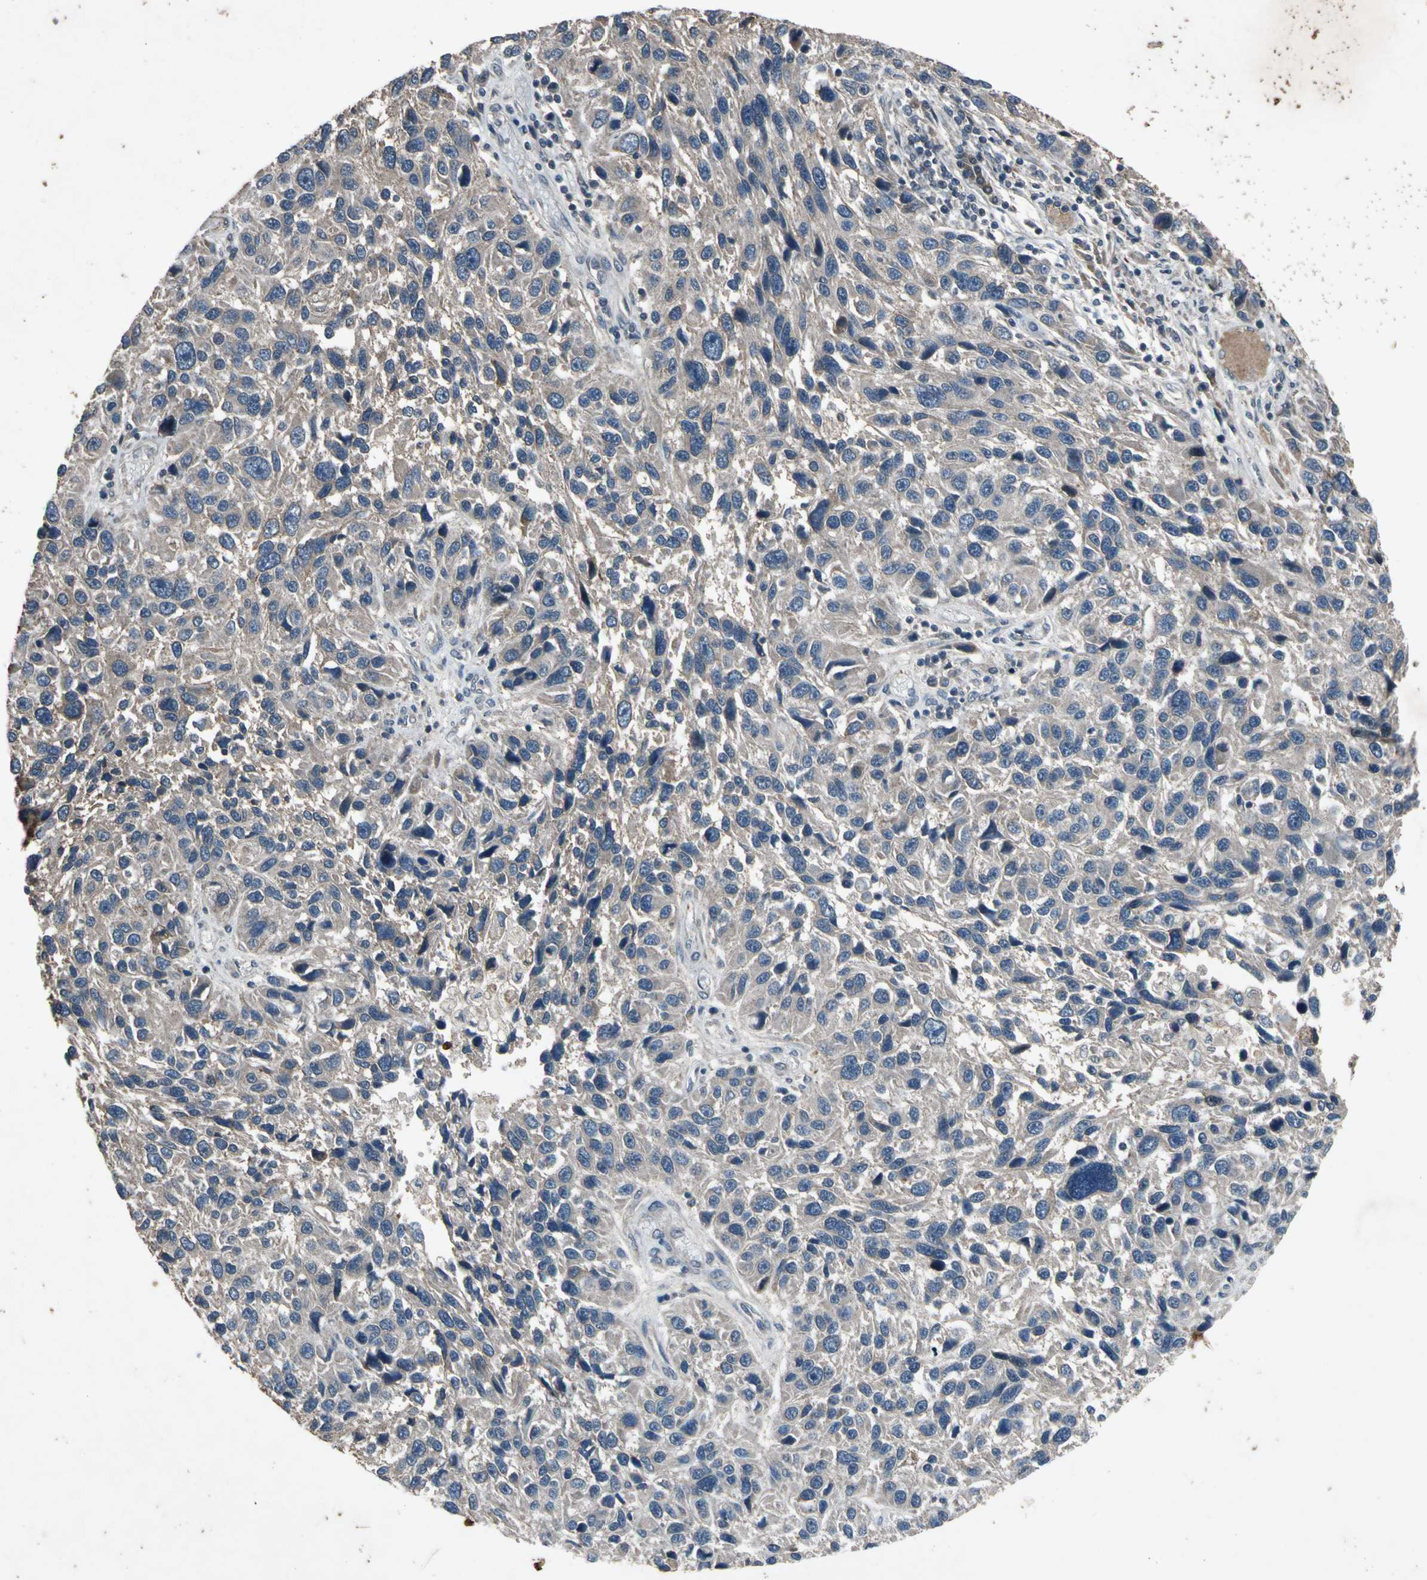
{"staining": {"intensity": "weak", "quantity": "25%-75%", "location": "cytoplasmic/membranous"}, "tissue": "melanoma", "cell_type": "Tumor cells", "image_type": "cancer", "snomed": [{"axis": "morphology", "description": "Malignant melanoma, NOS"}, {"axis": "topography", "description": "Skin"}], "caption": "Immunohistochemical staining of malignant melanoma shows low levels of weak cytoplasmic/membranous protein positivity in approximately 25%-75% of tumor cells. The protein is shown in brown color, while the nuclei are stained blue.", "gene": "GPLD1", "patient": {"sex": "male", "age": 53}}